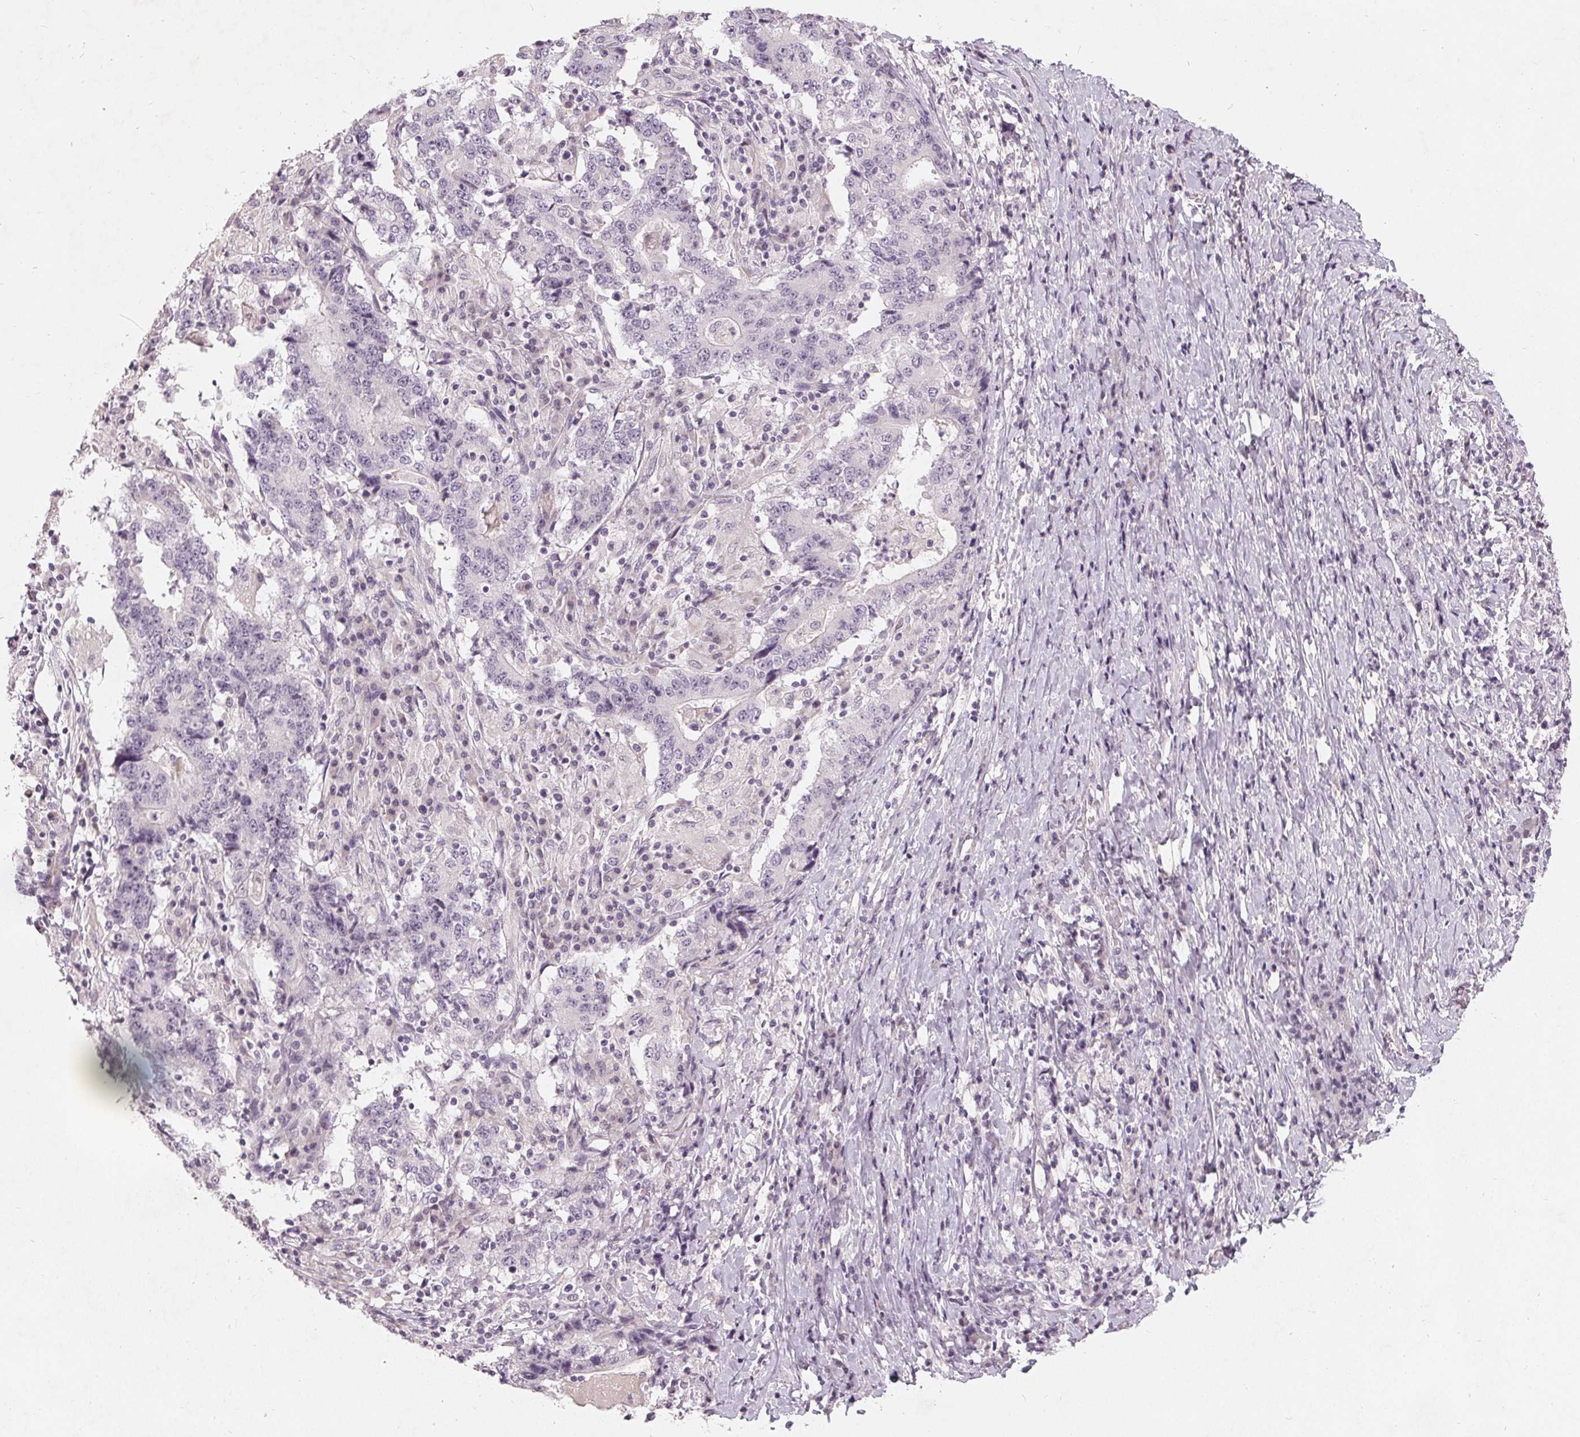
{"staining": {"intensity": "negative", "quantity": "none", "location": "none"}, "tissue": "stomach cancer", "cell_type": "Tumor cells", "image_type": "cancer", "snomed": [{"axis": "morphology", "description": "Normal tissue, NOS"}, {"axis": "morphology", "description": "Adenocarcinoma, NOS"}, {"axis": "topography", "description": "Stomach, upper"}, {"axis": "topography", "description": "Stomach"}], "caption": "This photomicrograph is of stomach adenocarcinoma stained with IHC to label a protein in brown with the nuclei are counter-stained blue. There is no expression in tumor cells.", "gene": "TRIM60", "patient": {"sex": "male", "age": 59}}